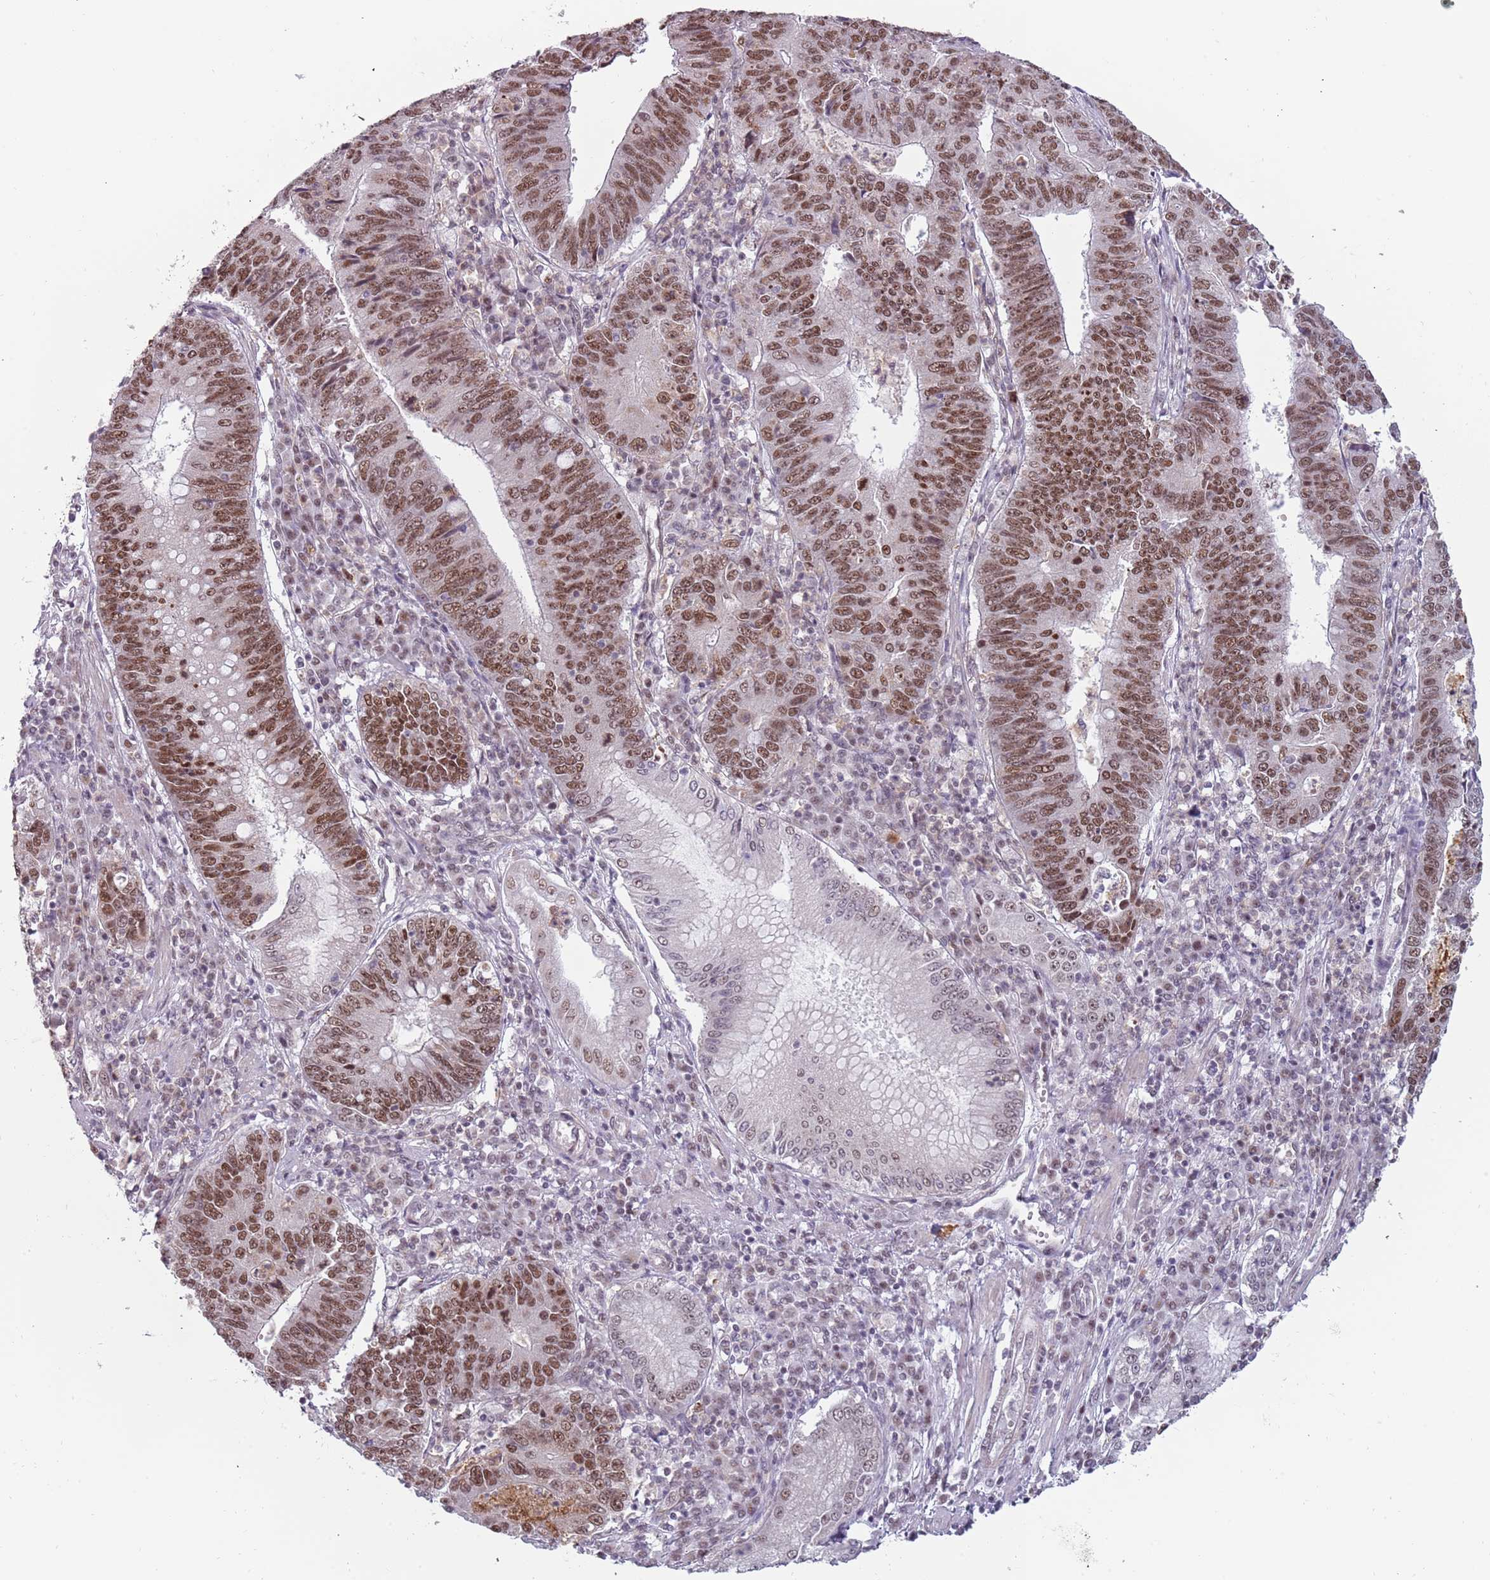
{"staining": {"intensity": "moderate", "quantity": ">75%", "location": "nuclear"}, "tissue": "stomach cancer", "cell_type": "Tumor cells", "image_type": "cancer", "snomed": [{"axis": "morphology", "description": "Adenocarcinoma, NOS"}, {"axis": "topography", "description": "Stomach"}], "caption": "The micrograph displays immunohistochemical staining of stomach adenocarcinoma. There is moderate nuclear expression is seen in approximately >75% of tumor cells.", "gene": "REXO4", "patient": {"sex": "male", "age": 59}}